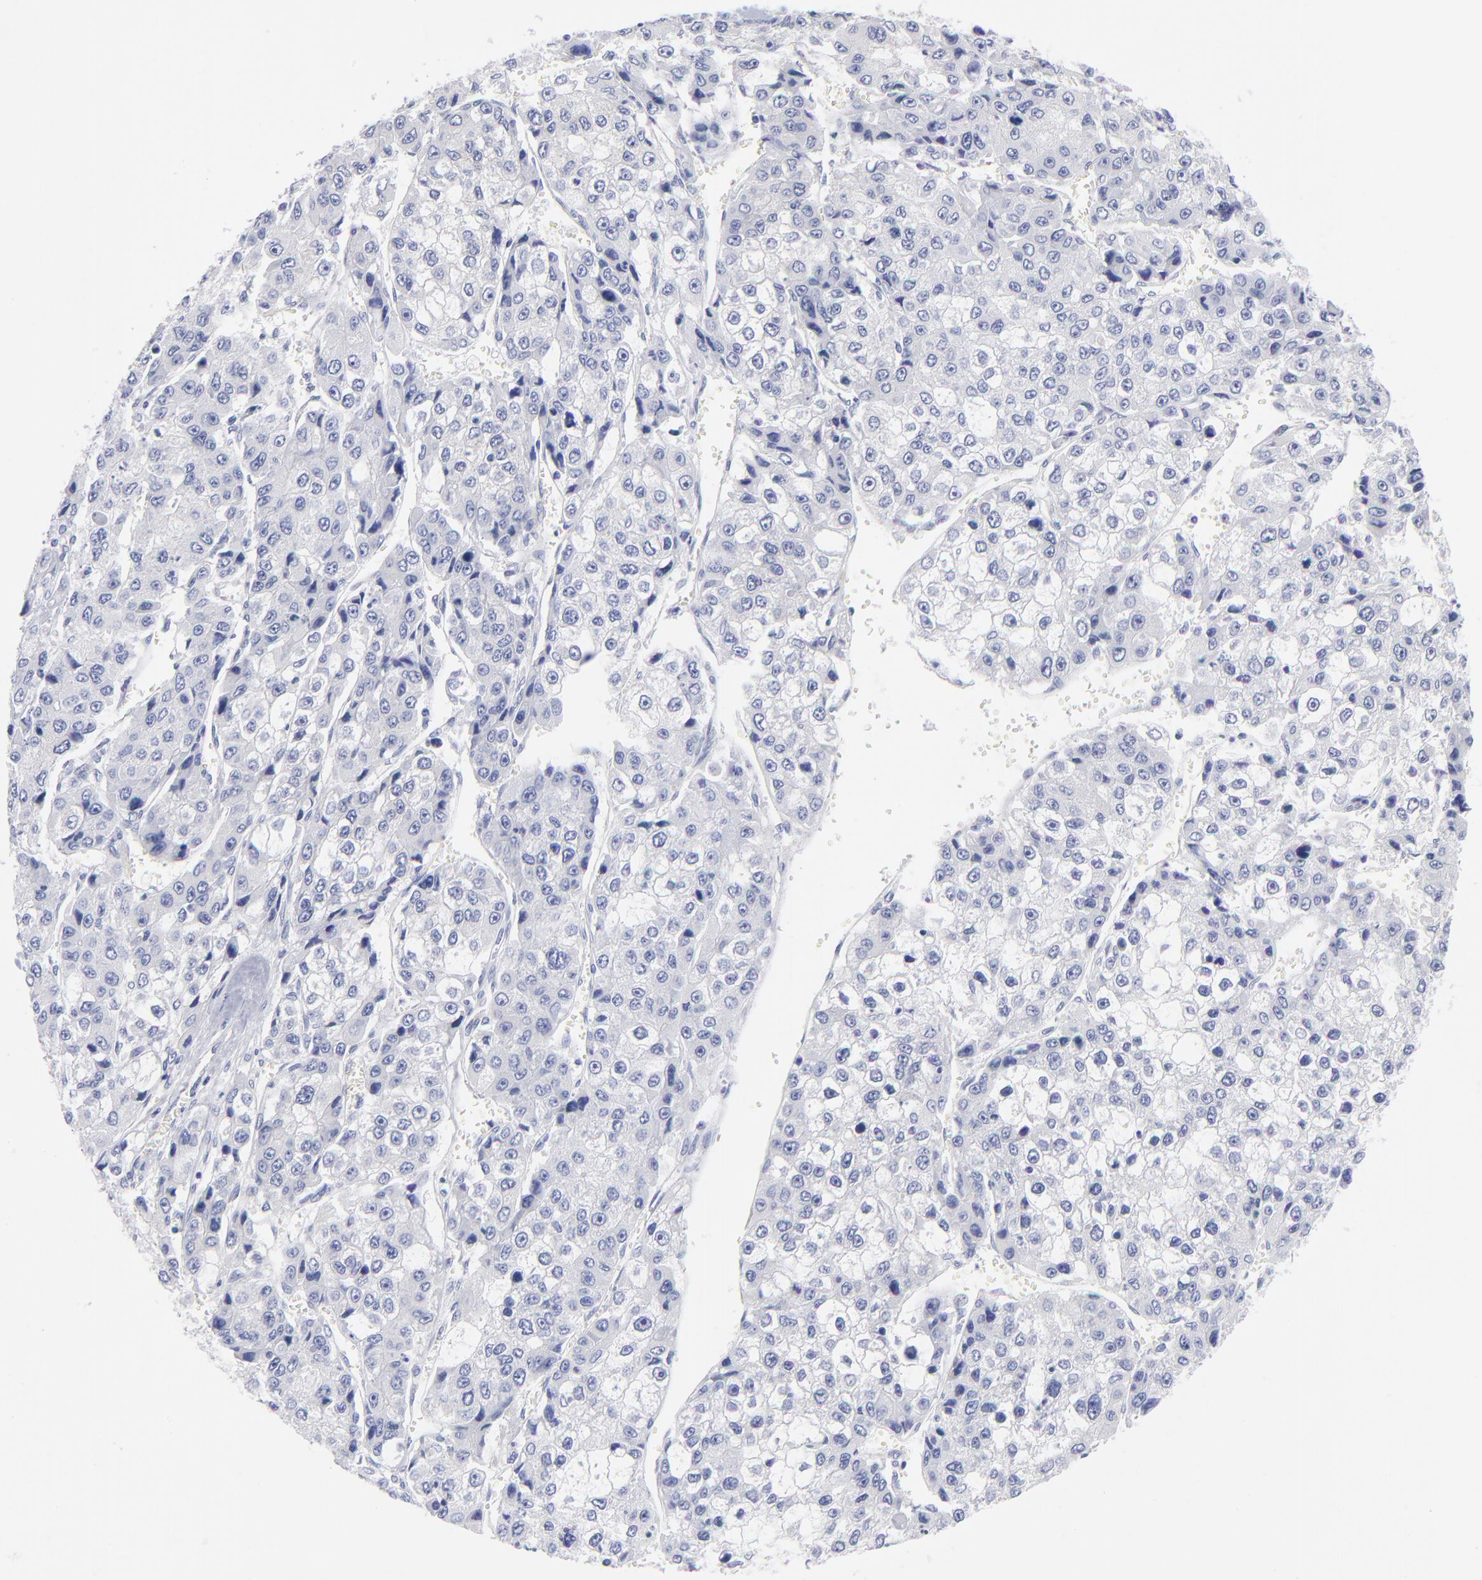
{"staining": {"intensity": "negative", "quantity": "none", "location": "none"}, "tissue": "liver cancer", "cell_type": "Tumor cells", "image_type": "cancer", "snomed": [{"axis": "morphology", "description": "Carcinoma, Hepatocellular, NOS"}, {"axis": "topography", "description": "Liver"}], "caption": "Tumor cells show no significant protein expression in liver hepatocellular carcinoma.", "gene": "EIF2AK2", "patient": {"sex": "female", "age": 66}}